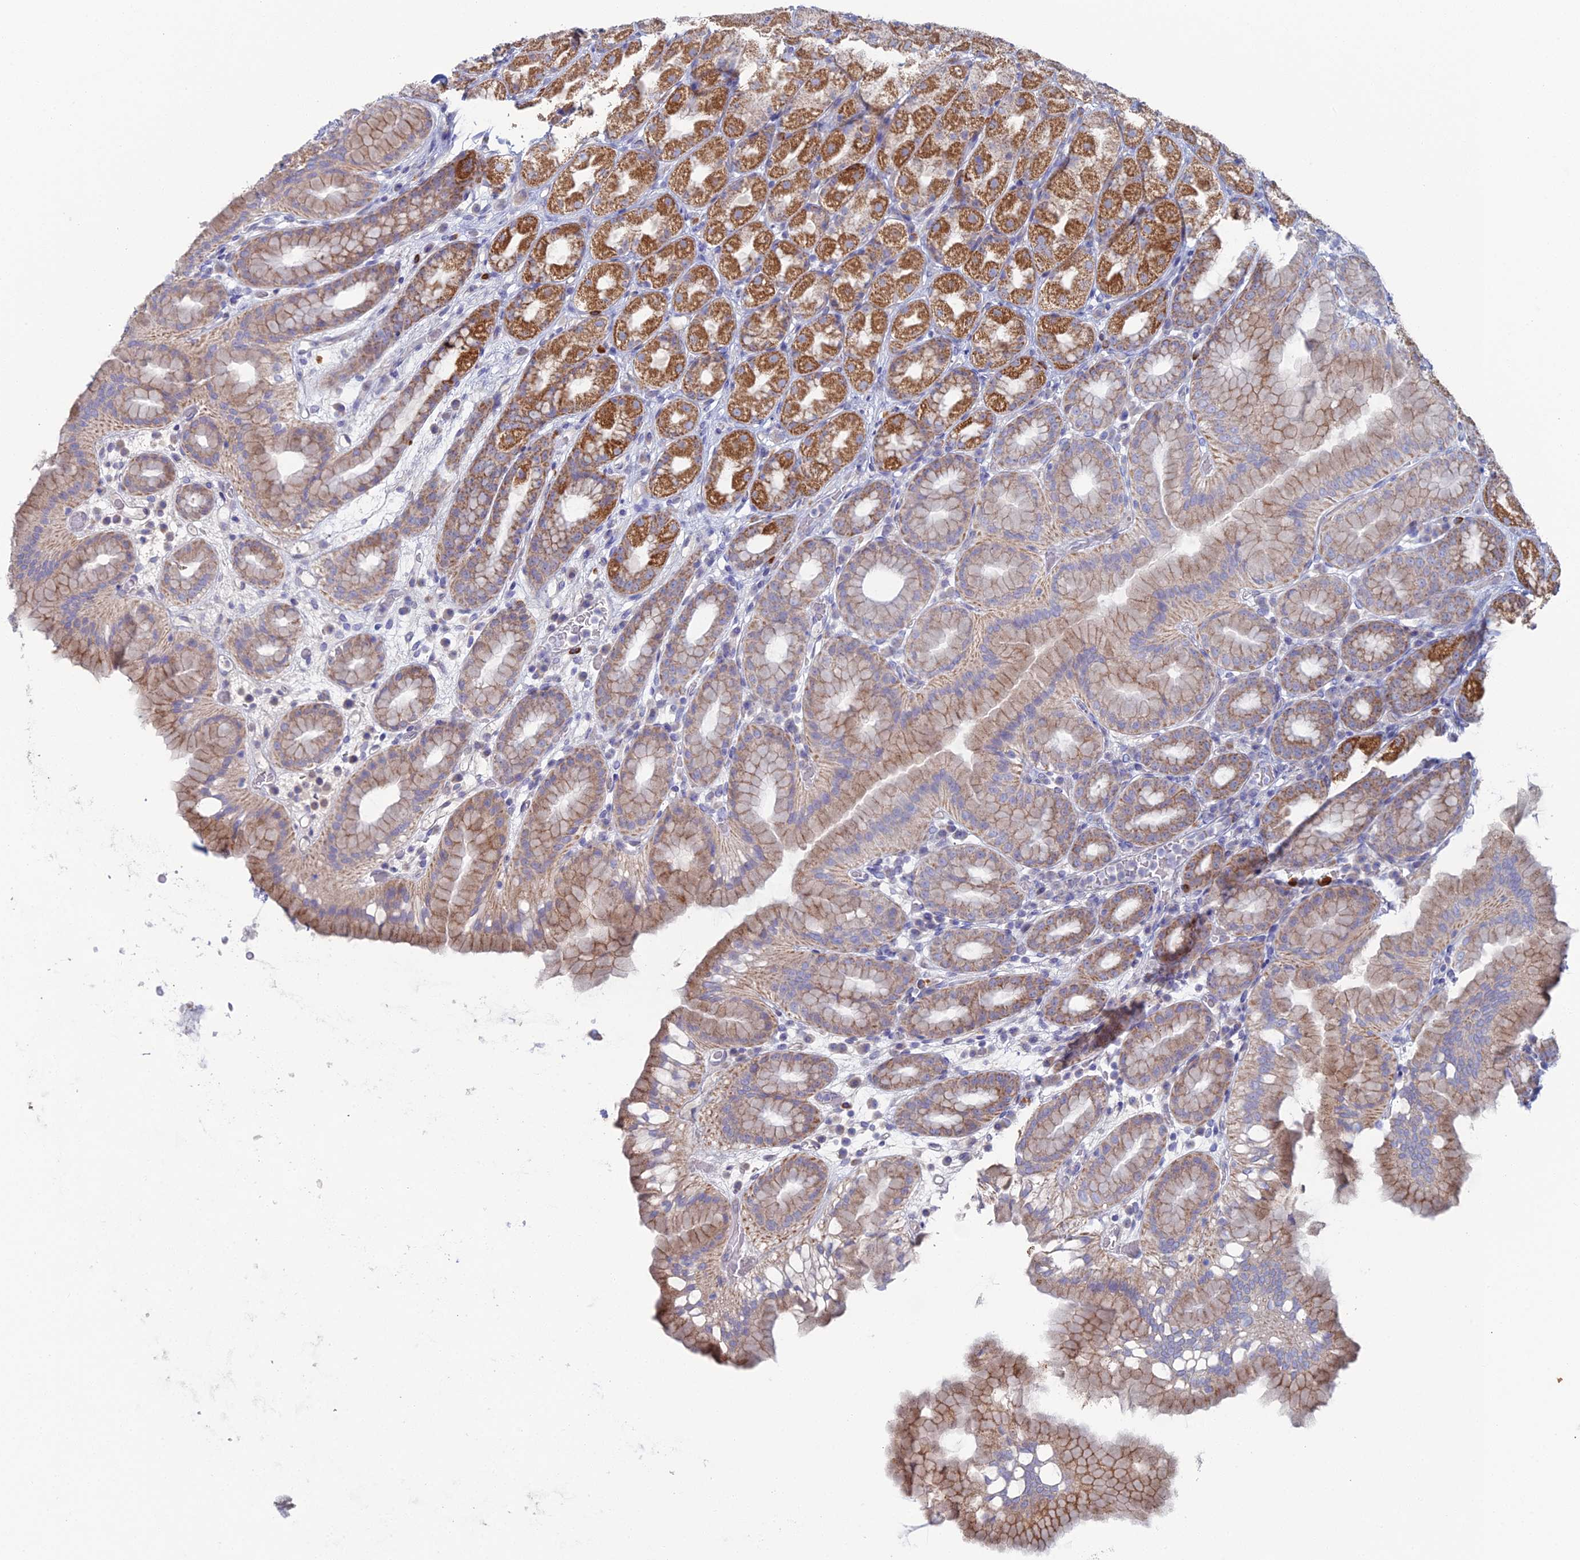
{"staining": {"intensity": "moderate", "quantity": ">75%", "location": "cytoplasmic/membranous"}, "tissue": "stomach", "cell_type": "Glandular cells", "image_type": "normal", "snomed": [{"axis": "morphology", "description": "Normal tissue, NOS"}, {"axis": "topography", "description": "Stomach, upper"}], "caption": "An immunohistochemistry image of benign tissue is shown. Protein staining in brown highlights moderate cytoplasmic/membranous positivity in stomach within glandular cells.", "gene": "ARL16", "patient": {"sex": "male", "age": 68}}